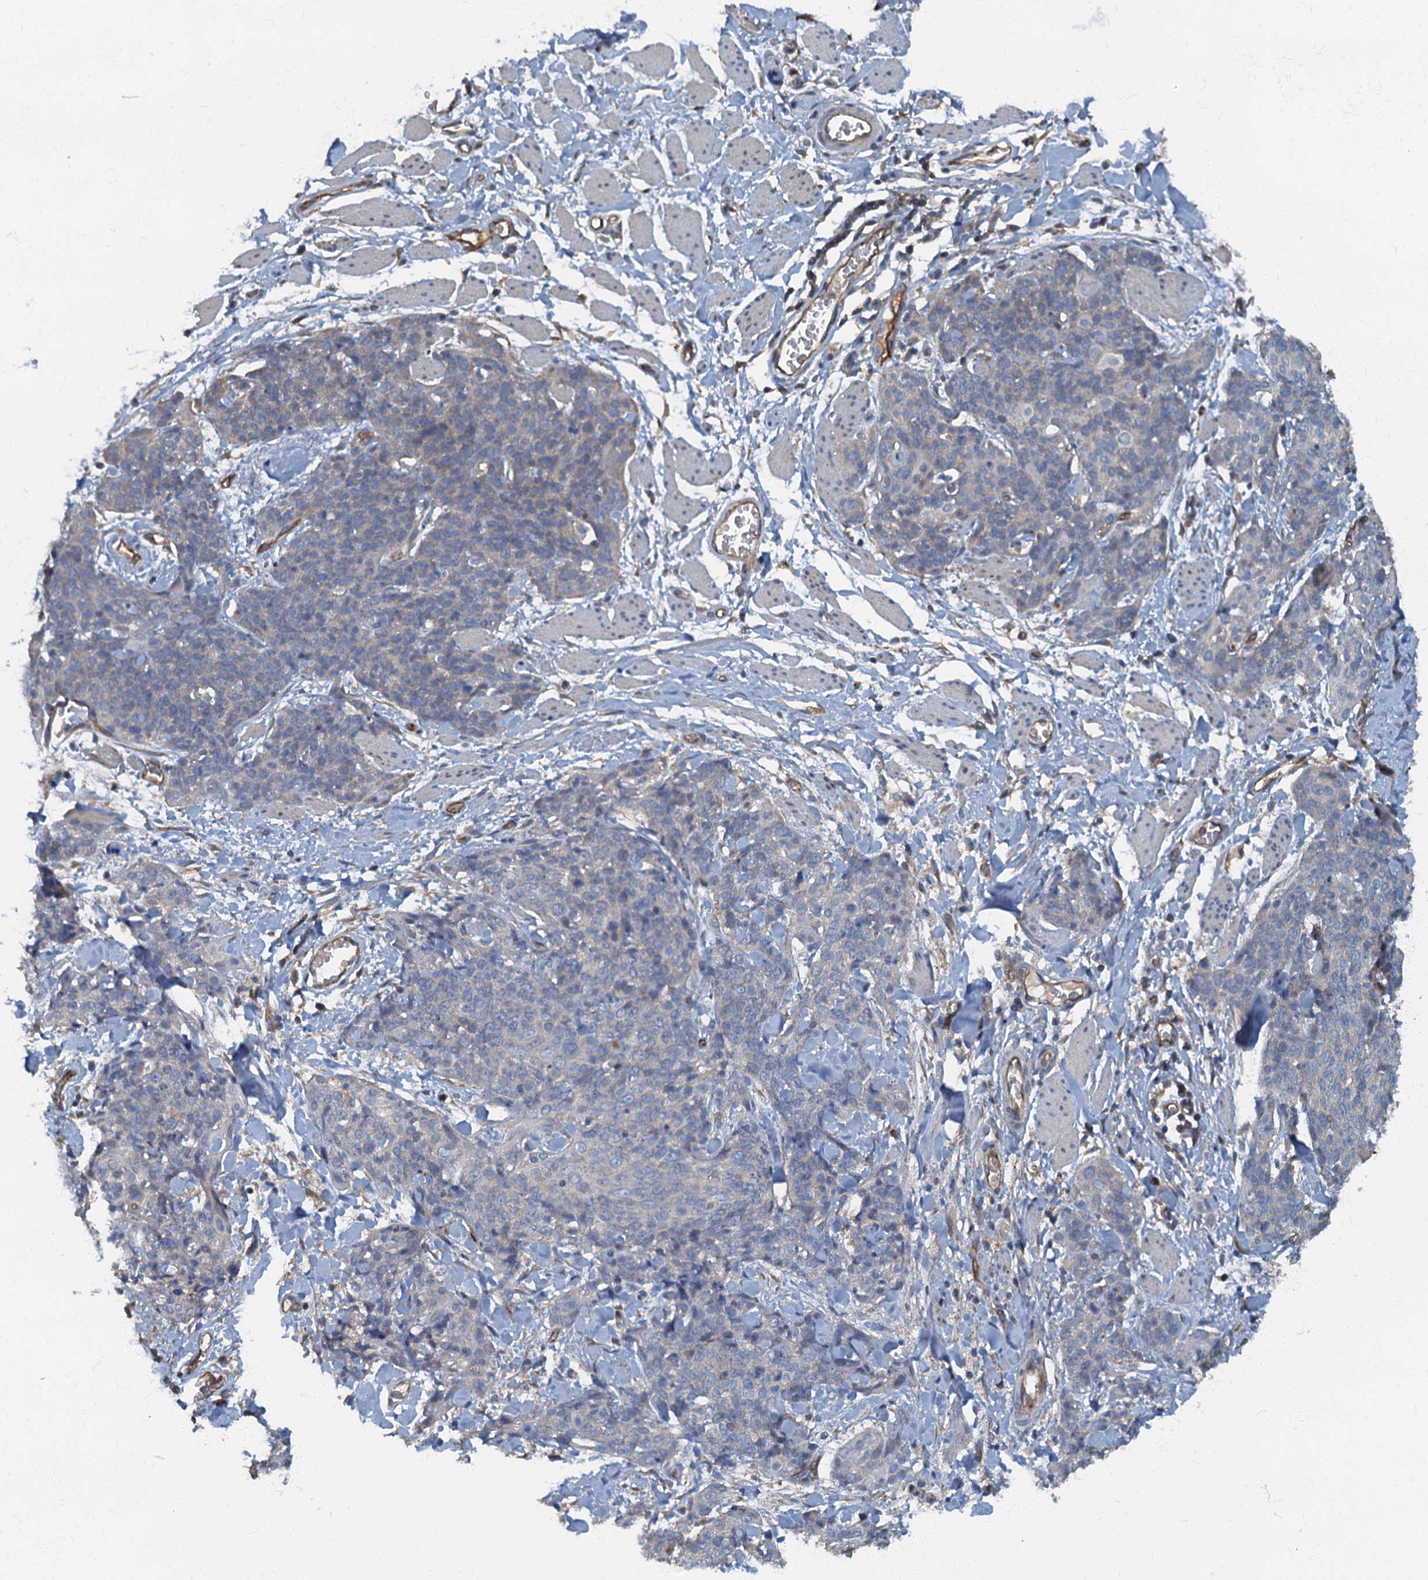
{"staining": {"intensity": "negative", "quantity": "none", "location": "none"}, "tissue": "skin cancer", "cell_type": "Tumor cells", "image_type": "cancer", "snomed": [{"axis": "morphology", "description": "Squamous cell carcinoma, NOS"}, {"axis": "topography", "description": "Skin"}, {"axis": "topography", "description": "Vulva"}], "caption": "DAB (3,3'-diaminobenzidine) immunohistochemical staining of human skin cancer (squamous cell carcinoma) exhibits no significant expression in tumor cells. The staining was performed using DAB (3,3'-diaminobenzidine) to visualize the protein expression in brown, while the nuclei were stained in blue with hematoxylin (Magnification: 20x).", "gene": "ARL11", "patient": {"sex": "female", "age": 85}}